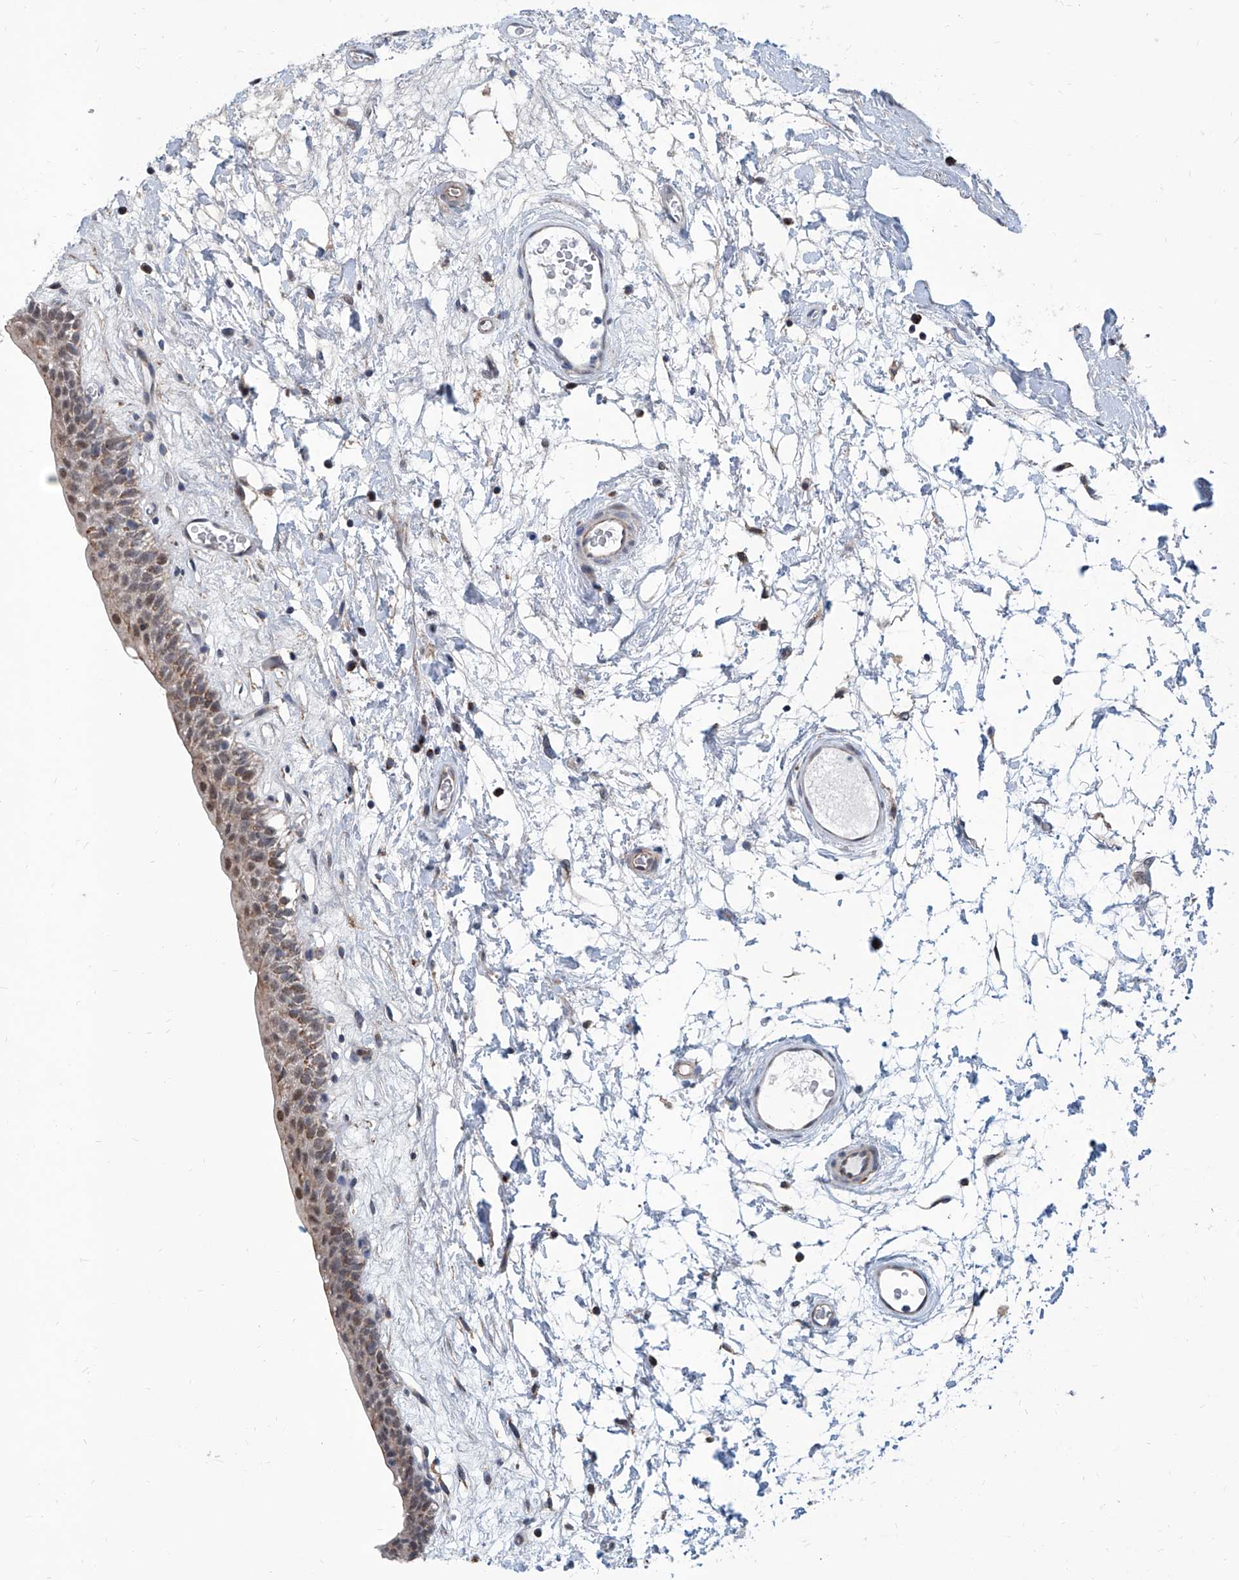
{"staining": {"intensity": "moderate", "quantity": "<25%", "location": "cytoplasmic/membranous,nuclear"}, "tissue": "urinary bladder", "cell_type": "Urothelial cells", "image_type": "normal", "snomed": [{"axis": "morphology", "description": "Normal tissue, NOS"}, {"axis": "topography", "description": "Urinary bladder"}], "caption": "Brown immunohistochemical staining in benign human urinary bladder displays moderate cytoplasmic/membranous,nuclear staining in about <25% of urothelial cells. (DAB IHC, brown staining for protein, blue staining for nuclei).", "gene": "USP48", "patient": {"sex": "male", "age": 83}}